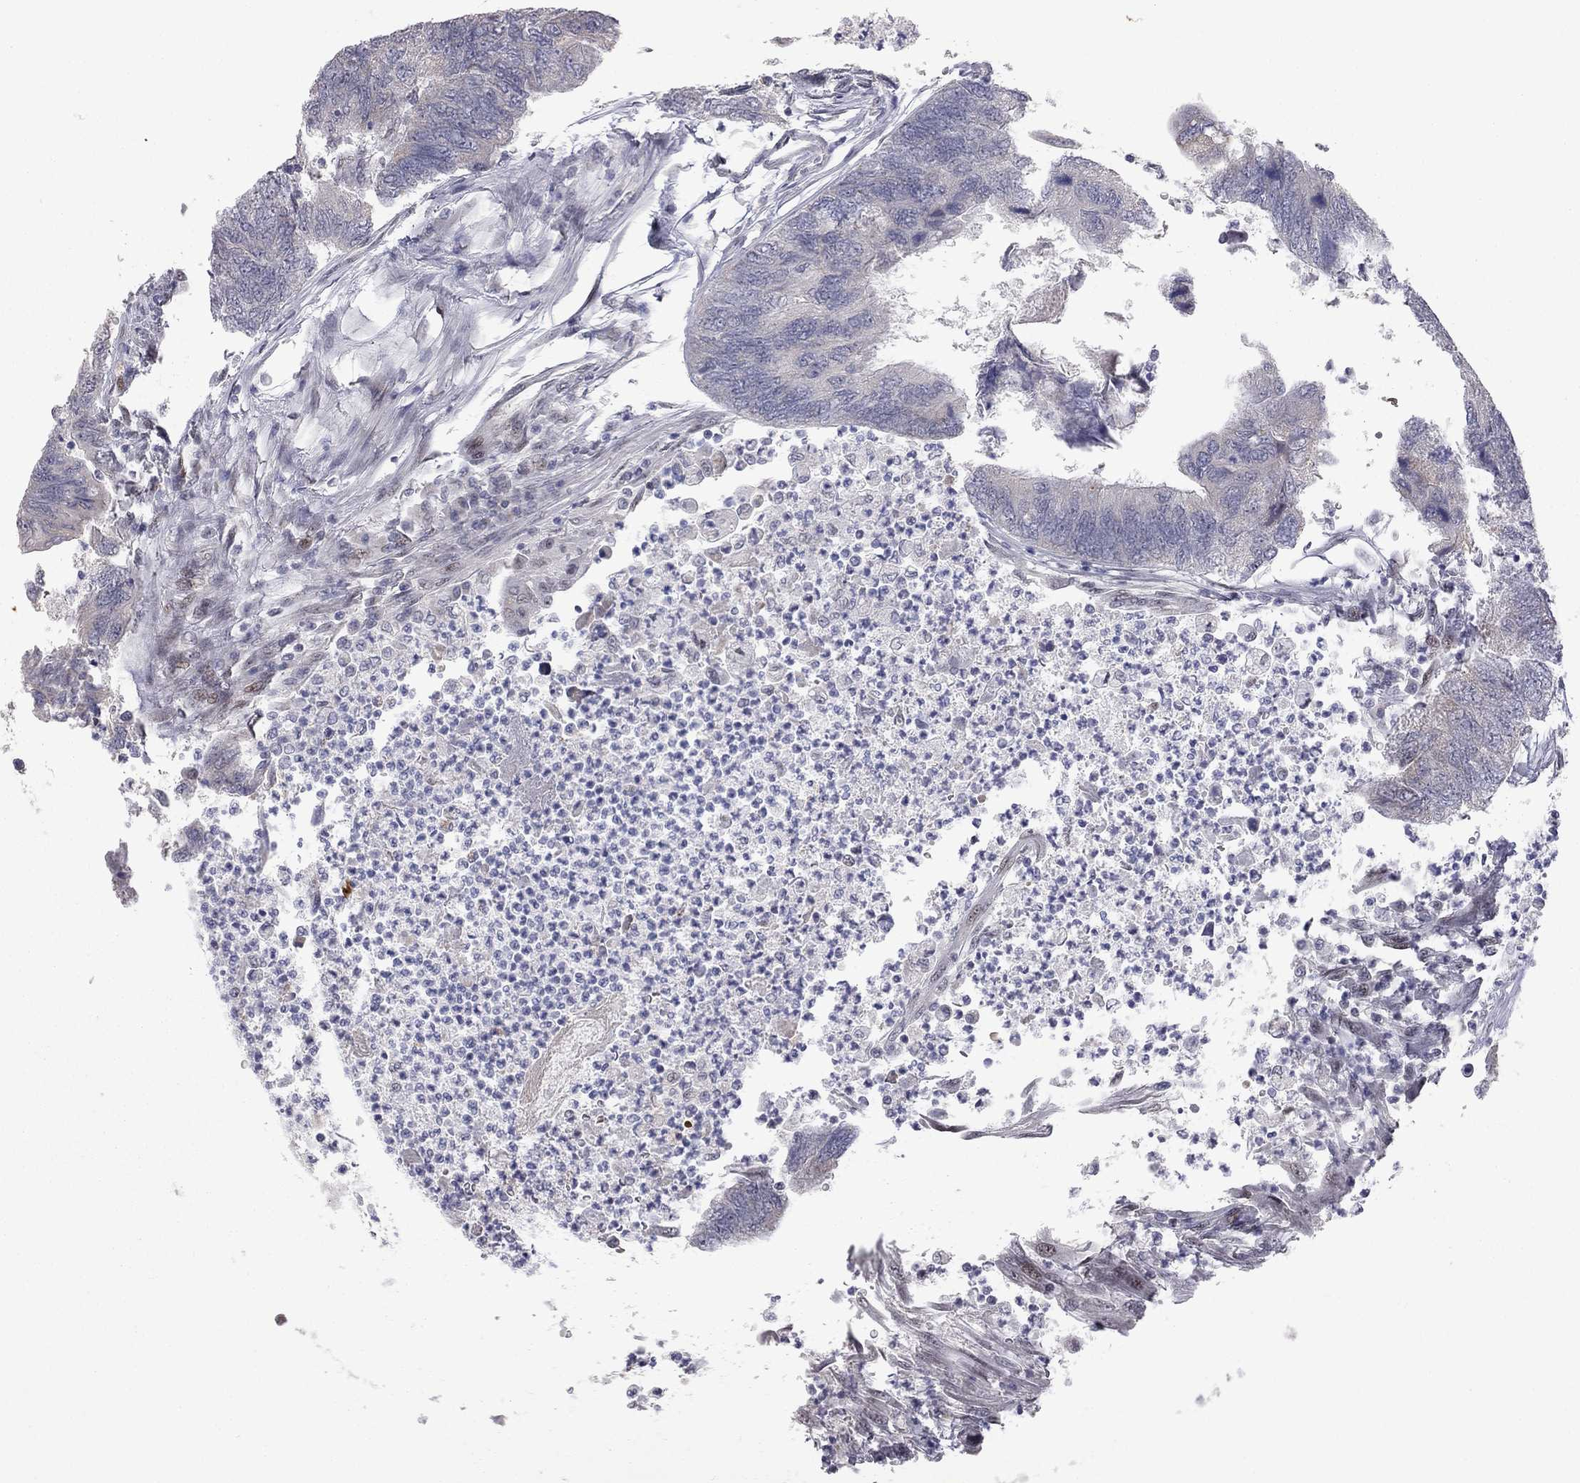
{"staining": {"intensity": "negative", "quantity": "none", "location": "none"}, "tissue": "colorectal cancer", "cell_type": "Tumor cells", "image_type": "cancer", "snomed": [{"axis": "morphology", "description": "Adenocarcinoma, NOS"}, {"axis": "topography", "description": "Colon"}], "caption": "Tumor cells are negative for brown protein staining in colorectal cancer. The staining was performed using DAB to visualize the protein expression in brown, while the nuclei were stained in blue with hematoxylin (Magnification: 20x).", "gene": "MC3R", "patient": {"sex": "female", "age": 67}}